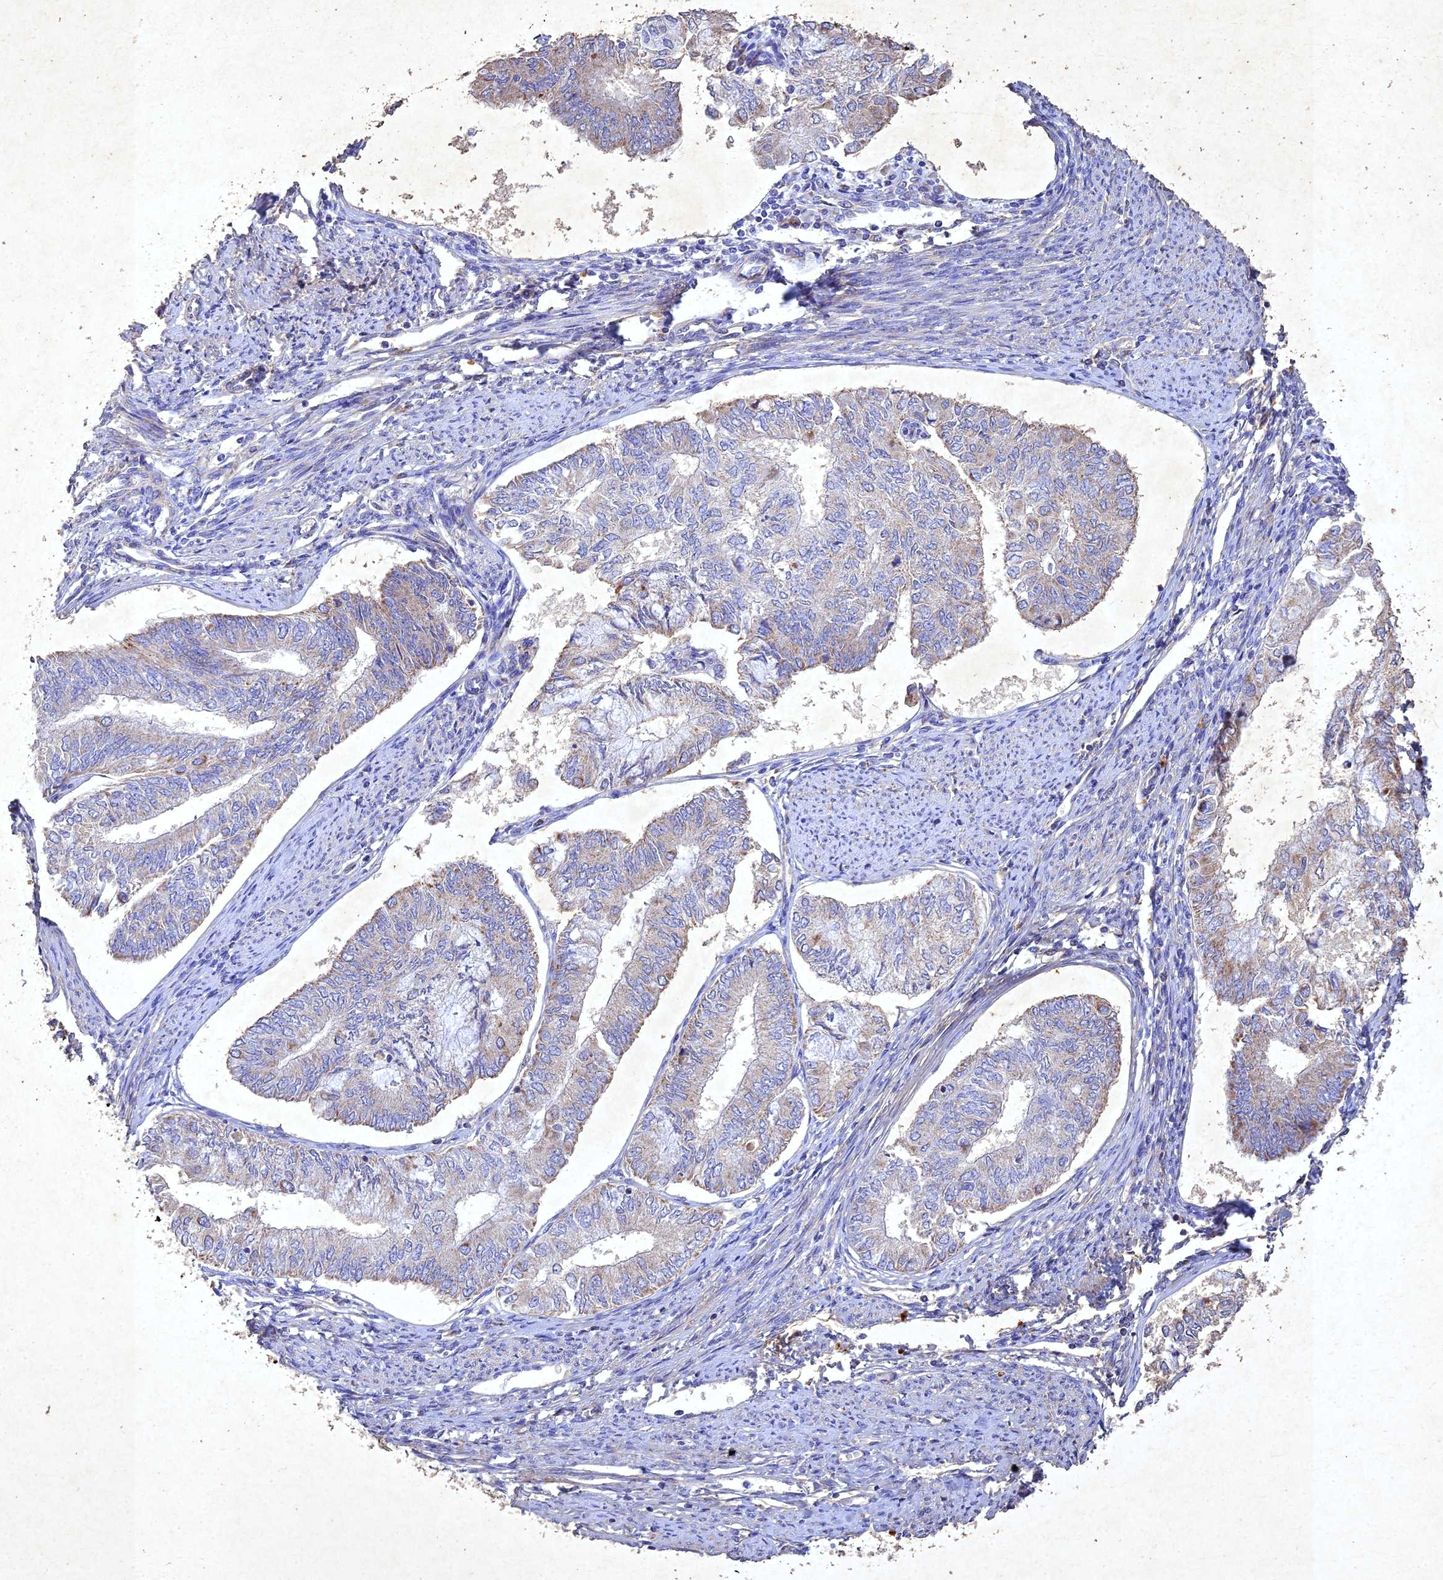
{"staining": {"intensity": "moderate", "quantity": "<25%", "location": "cytoplasmic/membranous"}, "tissue": "endometrial cancer", "cell_type": "Tumor cells", "image_type": "cancer", "snomed": [{"axis": "morphology", "description": "Adenocarcinoma, NOS"}, {"axis": "topography", "description": "Endometrium"}], "caption": "Protein staining of endometrial adenocarcinoma tissue demonstrates moderate cytoplasmic/membranous positivity in approximately <25% of tumor cells. The staining was performed using DAB to visualize the protein expression in brown, while the nuclei were stained in blue with hematoxylin (Magnification: 20x).", "gene": "NDUFV1", "patient": {"sex": "female", "age": 68}}